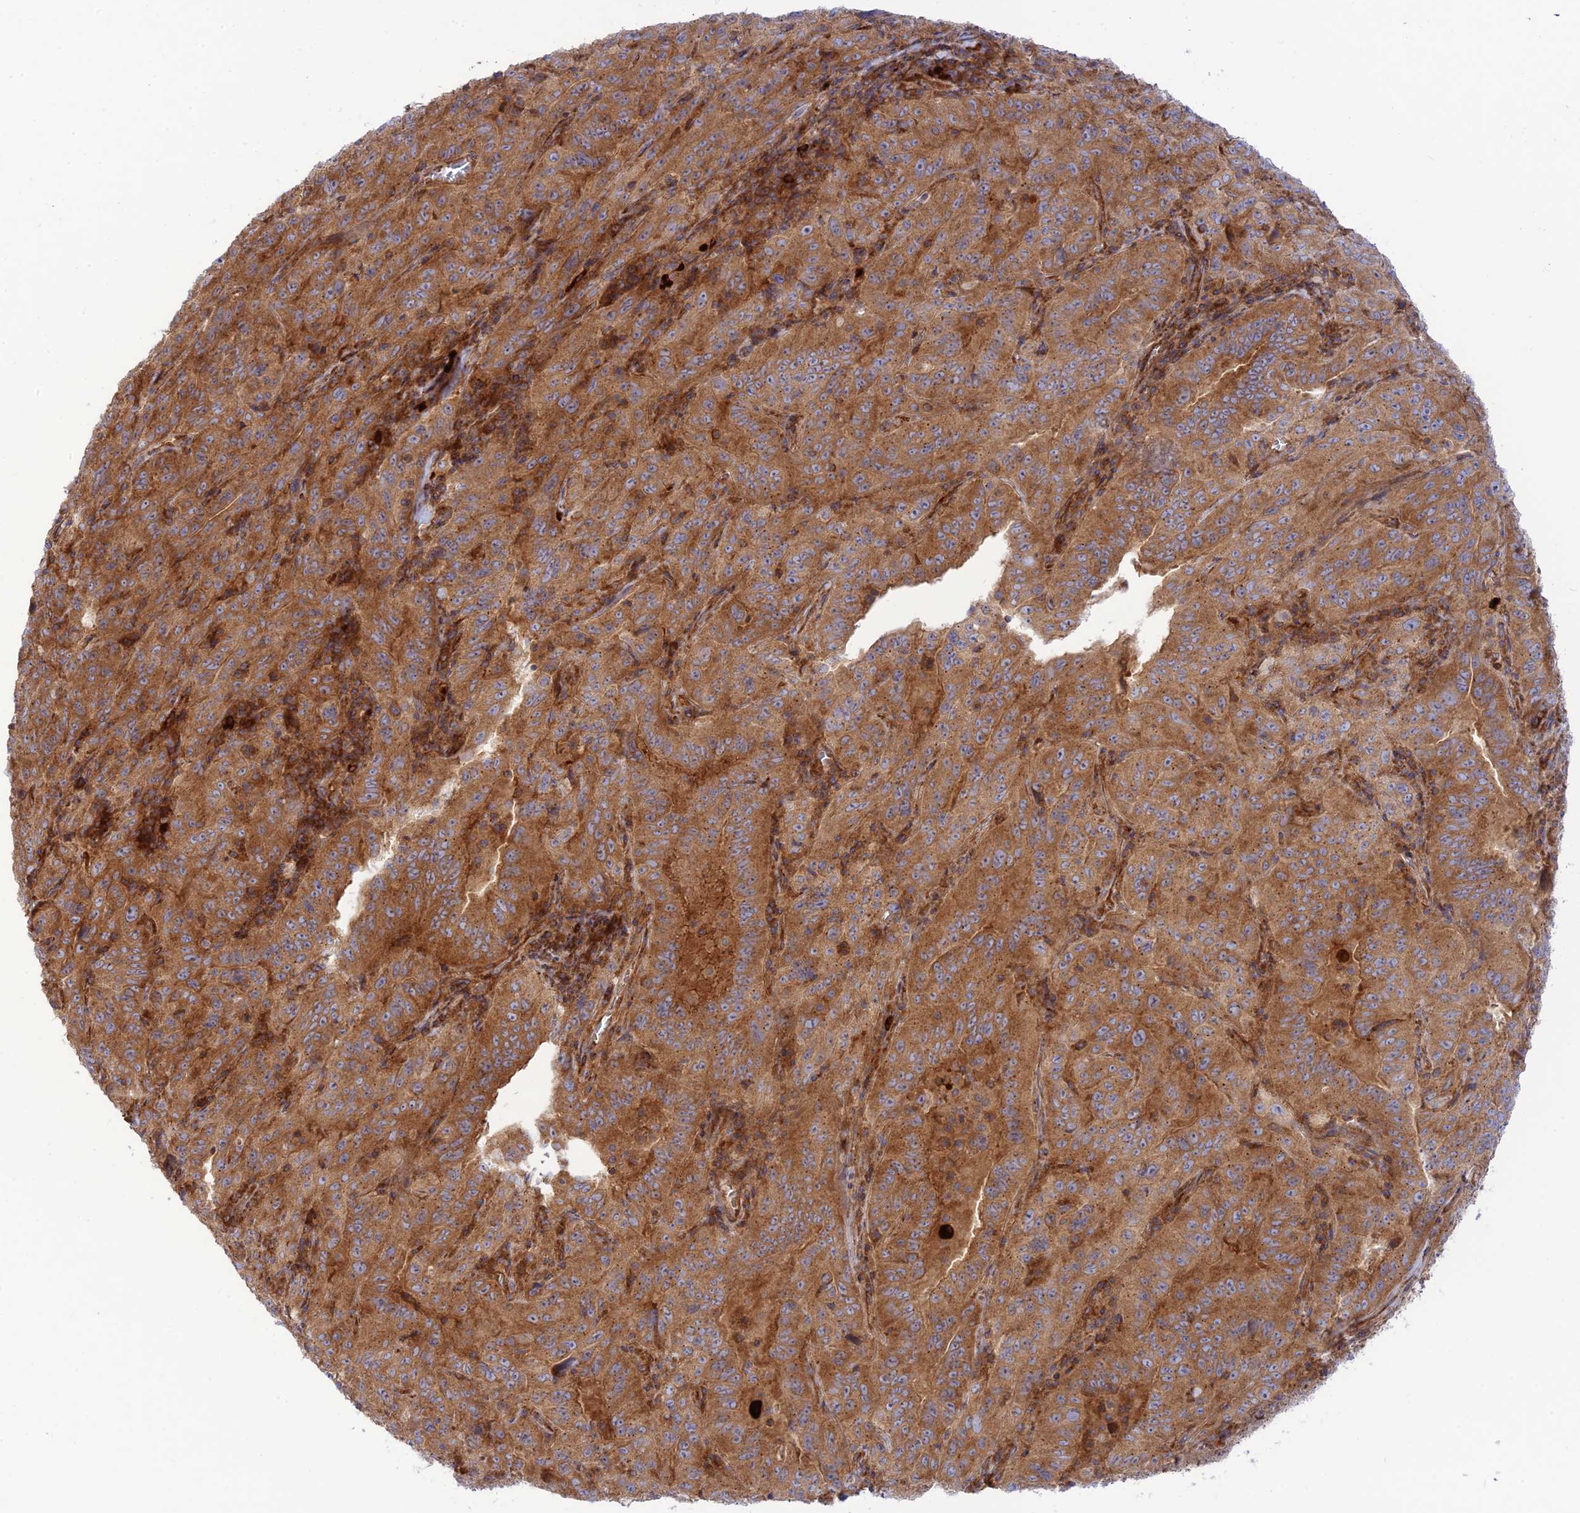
{"staining": {"intensity": "strong", "quantity": ">75%", "location": "cytoplasmic/membranous"}, "tissue": "pancreatic cancer", "cell_type": "Tumor cells", "image_type": "cancer", "snomed": [{"axis": "morphology", "description": "Adenocarcinoma, NOS"}, {"axis": "topography", "description": "Pancreas"}], "caption": "Tumor cells display high levels of strong cytoplasmic/membranous staining in about >75% of cells in human pancreatic cancer (adenocarcinoma).", "gene": "PIMREG", "patient": {"sex": "male", "age": 63}}